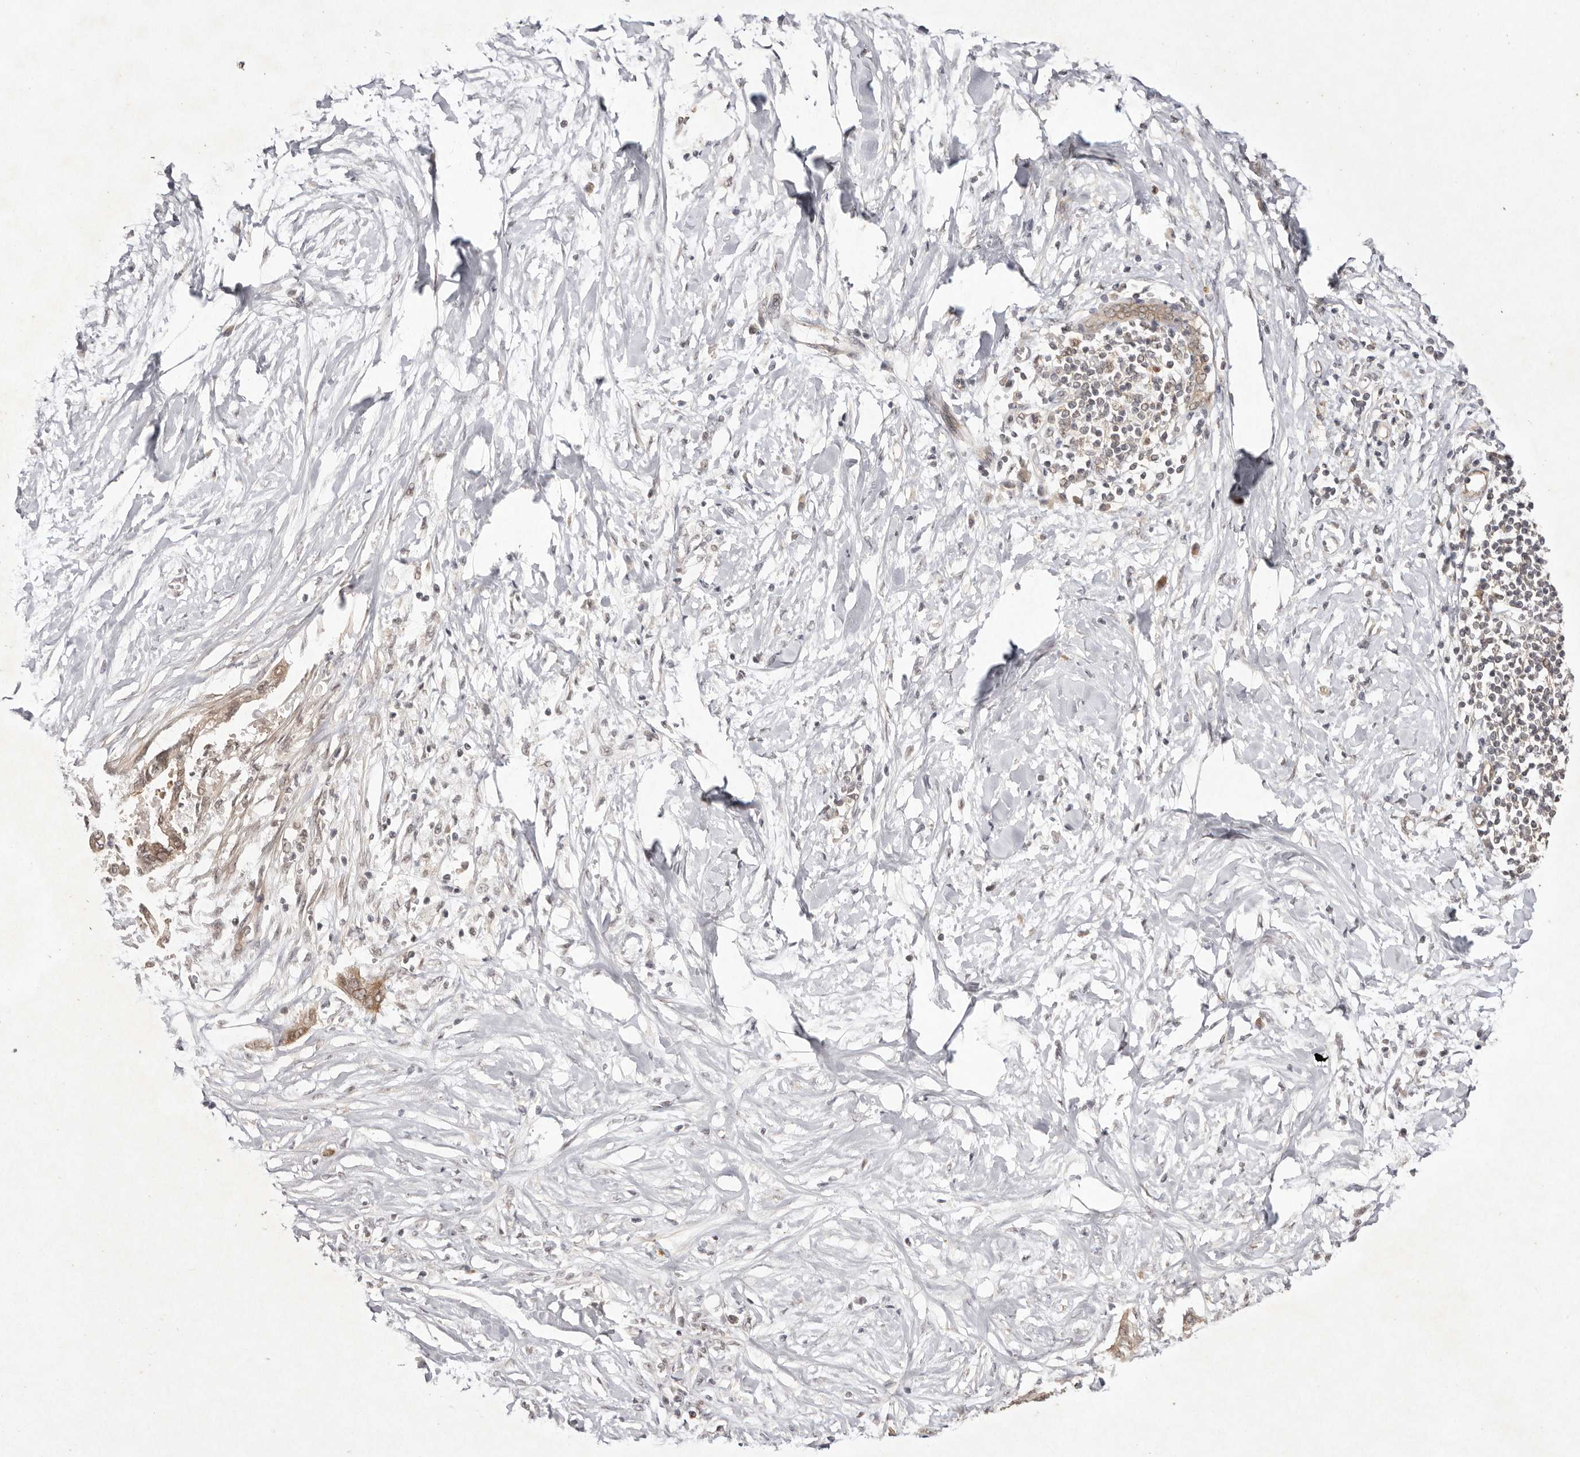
{"staining": {"intensity": "moderate", "quantity": ">75%", "location": "cytoplasmic/membranous,nuclear"}, "tissue": "pancreatic cancer", "cell_type": "Tumor cells", "image_type": "cancer", "snomed": [{"axis": "morphology", "description": "Normal tissue, NOS"}, {"axis": "morphology", "description": "Adenocarcinoma, NOS"}, {"axis": "topography", "description": "Pancreas"}, {"axis": "topography", "description": "Peripheral nerve tissue"}], "caption": "Protein analysis of adenocarcinoma (pancreatic) tissue demonstrates moderate cytoplasmic/membranous and nuclear positivity in approximately >75% of tumor cells.", "gene": "BUD31", "patient": {"sex": "male", "age": 59}}